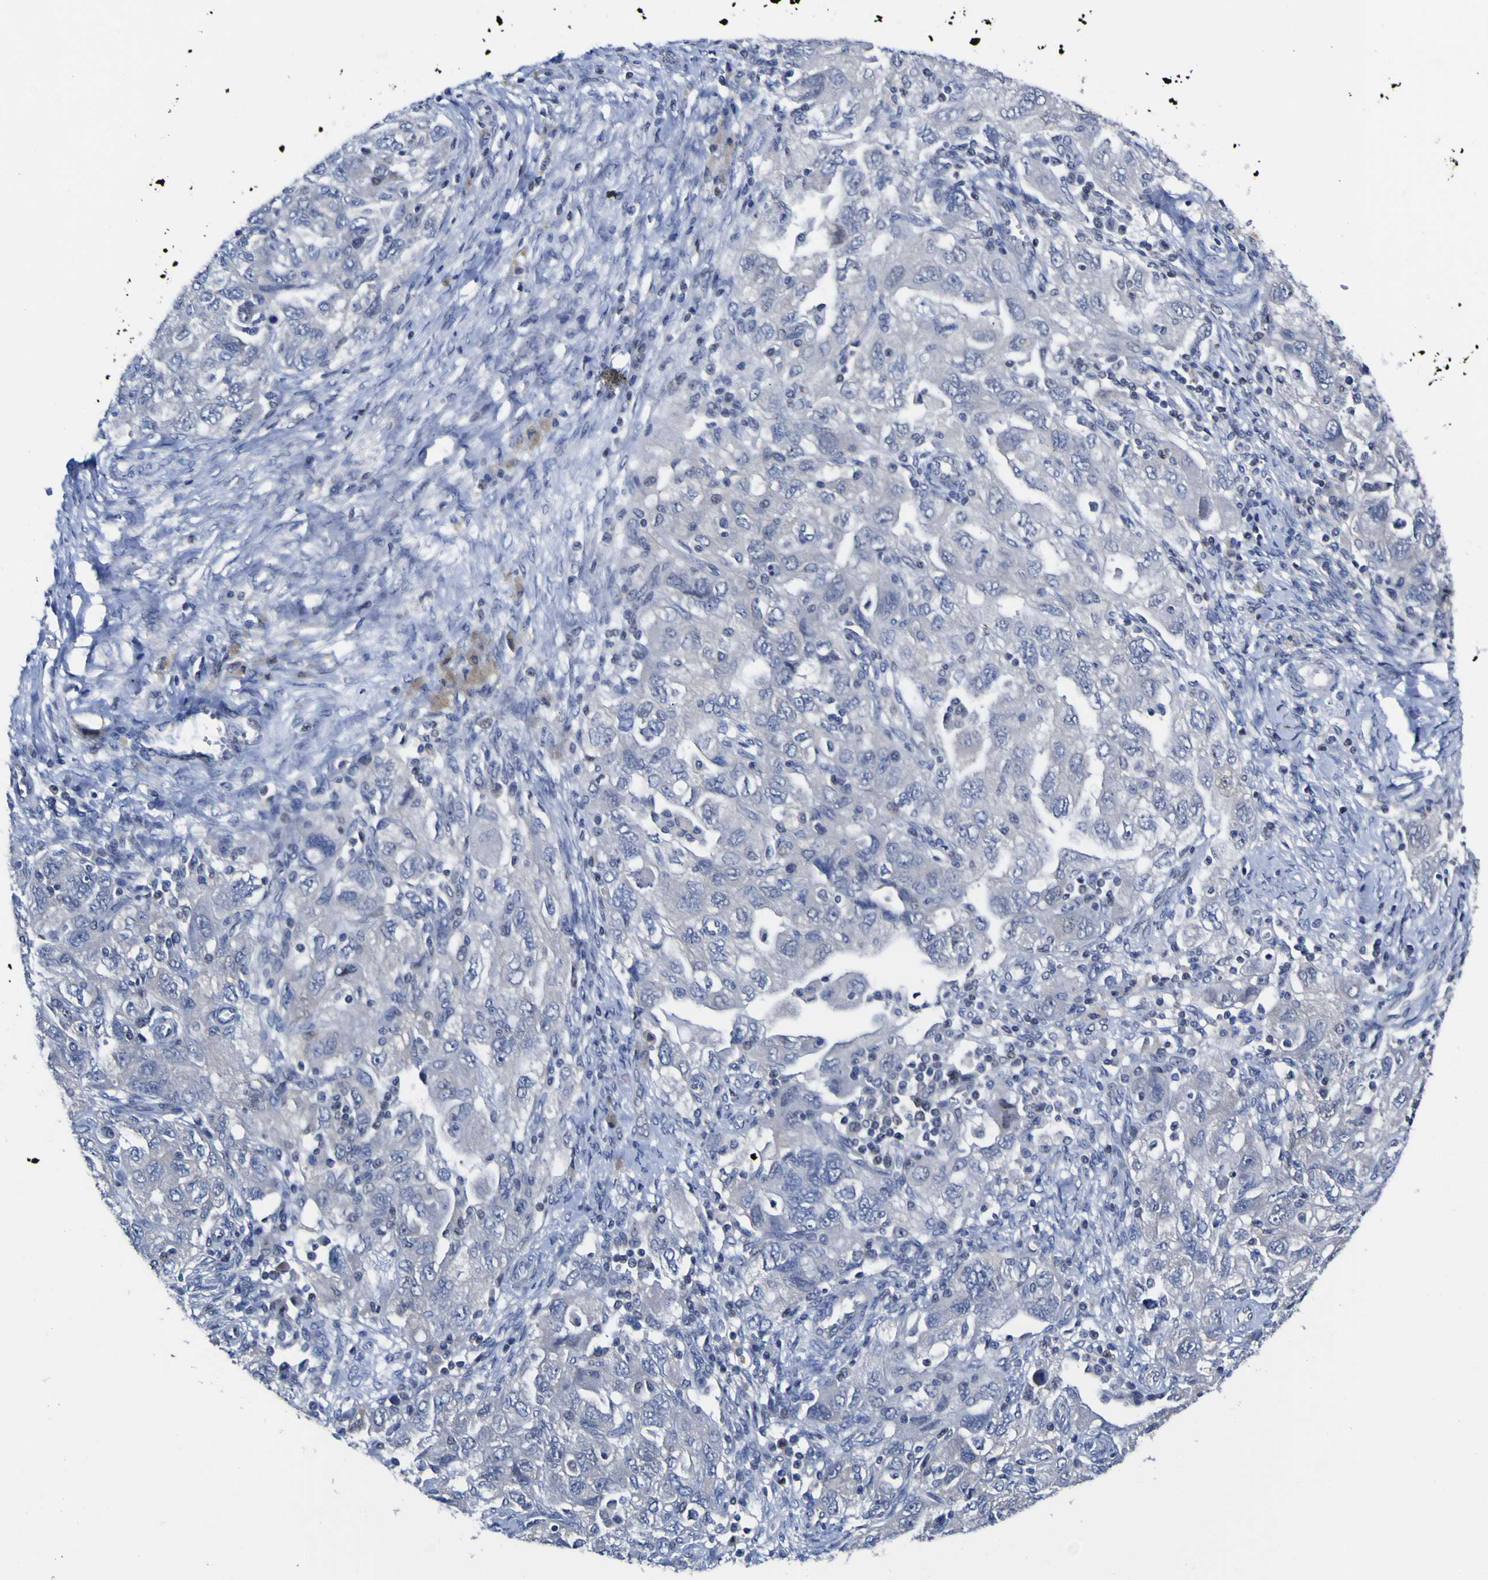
{"staining": {"intensity": "negative", "quantity": "none", "location": "none"}, "tissue": "ovarian cancer", "cell_type": "Tumor cells", "image_type": "cancer", "snomed": [{"axis": "morphology", "description": "Carcinoma, NOS"}, {"axis": "morphology", "description": "Cystadenocarcinoma, serous, NOS"}, {"axis": "topography", "description": "Ovary"}], "caption": "IHC histopathology image of human ovarian cancer (carcinoma) stained for a protein (brown), which shows no staining in tumor cells.", "gene": "CASP6", "patient": {"sex": "female", "age": 69}}